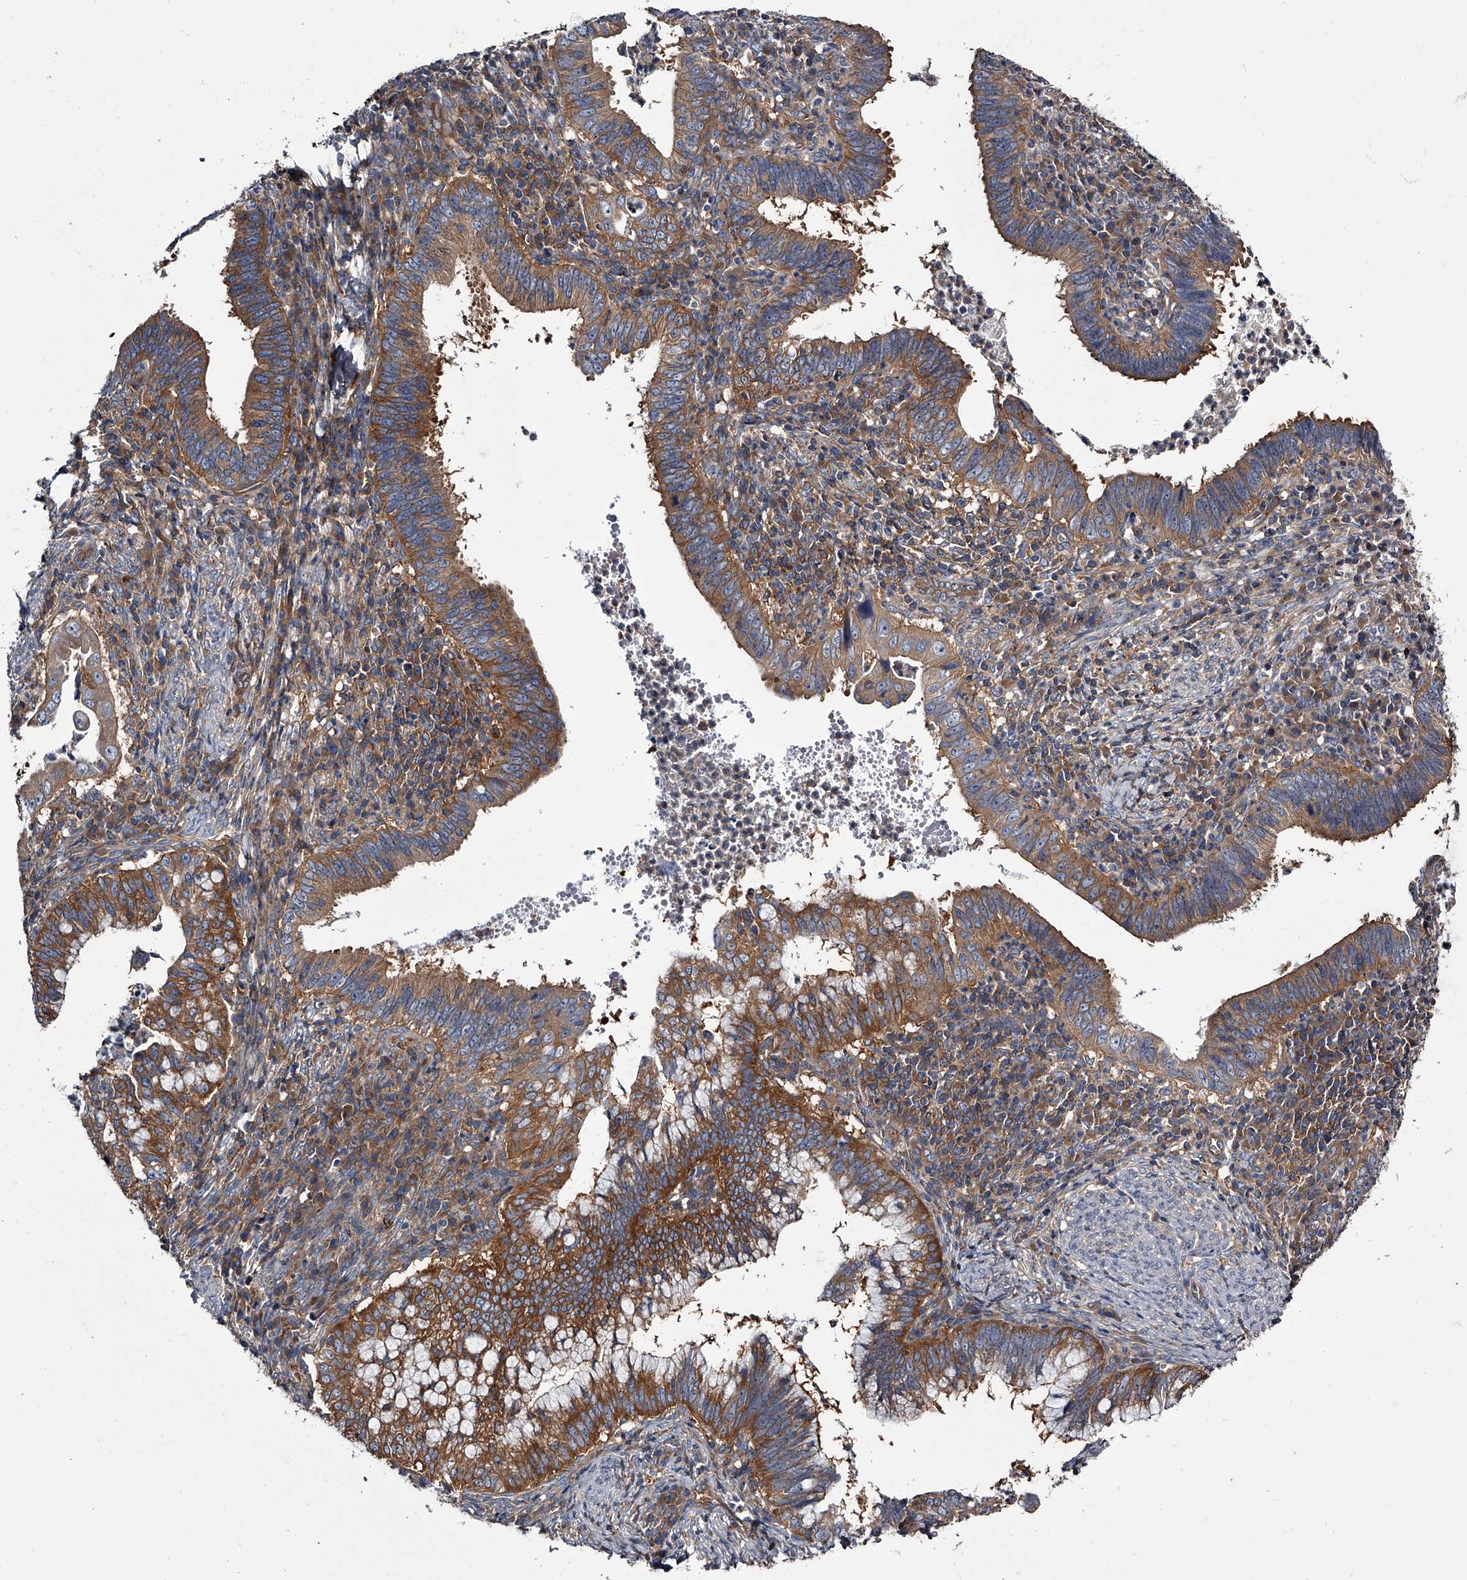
{"staining": {"intensity": "strong", "quantity": ">75%", "location": "cytoplasmic/membranous"}, "tissue": "cervical cancer", "cell_type": "Tumor cells", "image_type": "cancer", "snomed": [{"axis": "morphology", "description": "Adenocarcinoma, NOS"}, {"axis": "topography", "description": "Cervix"}], "caption": "Adenocarcinoma (cervical) tissue demonstrates strong cytoplasmic/membranous expression in approximately >75% of tumor cells", "gene": "GAPVD1", "patient": {"sex": "female", "age": 36}}